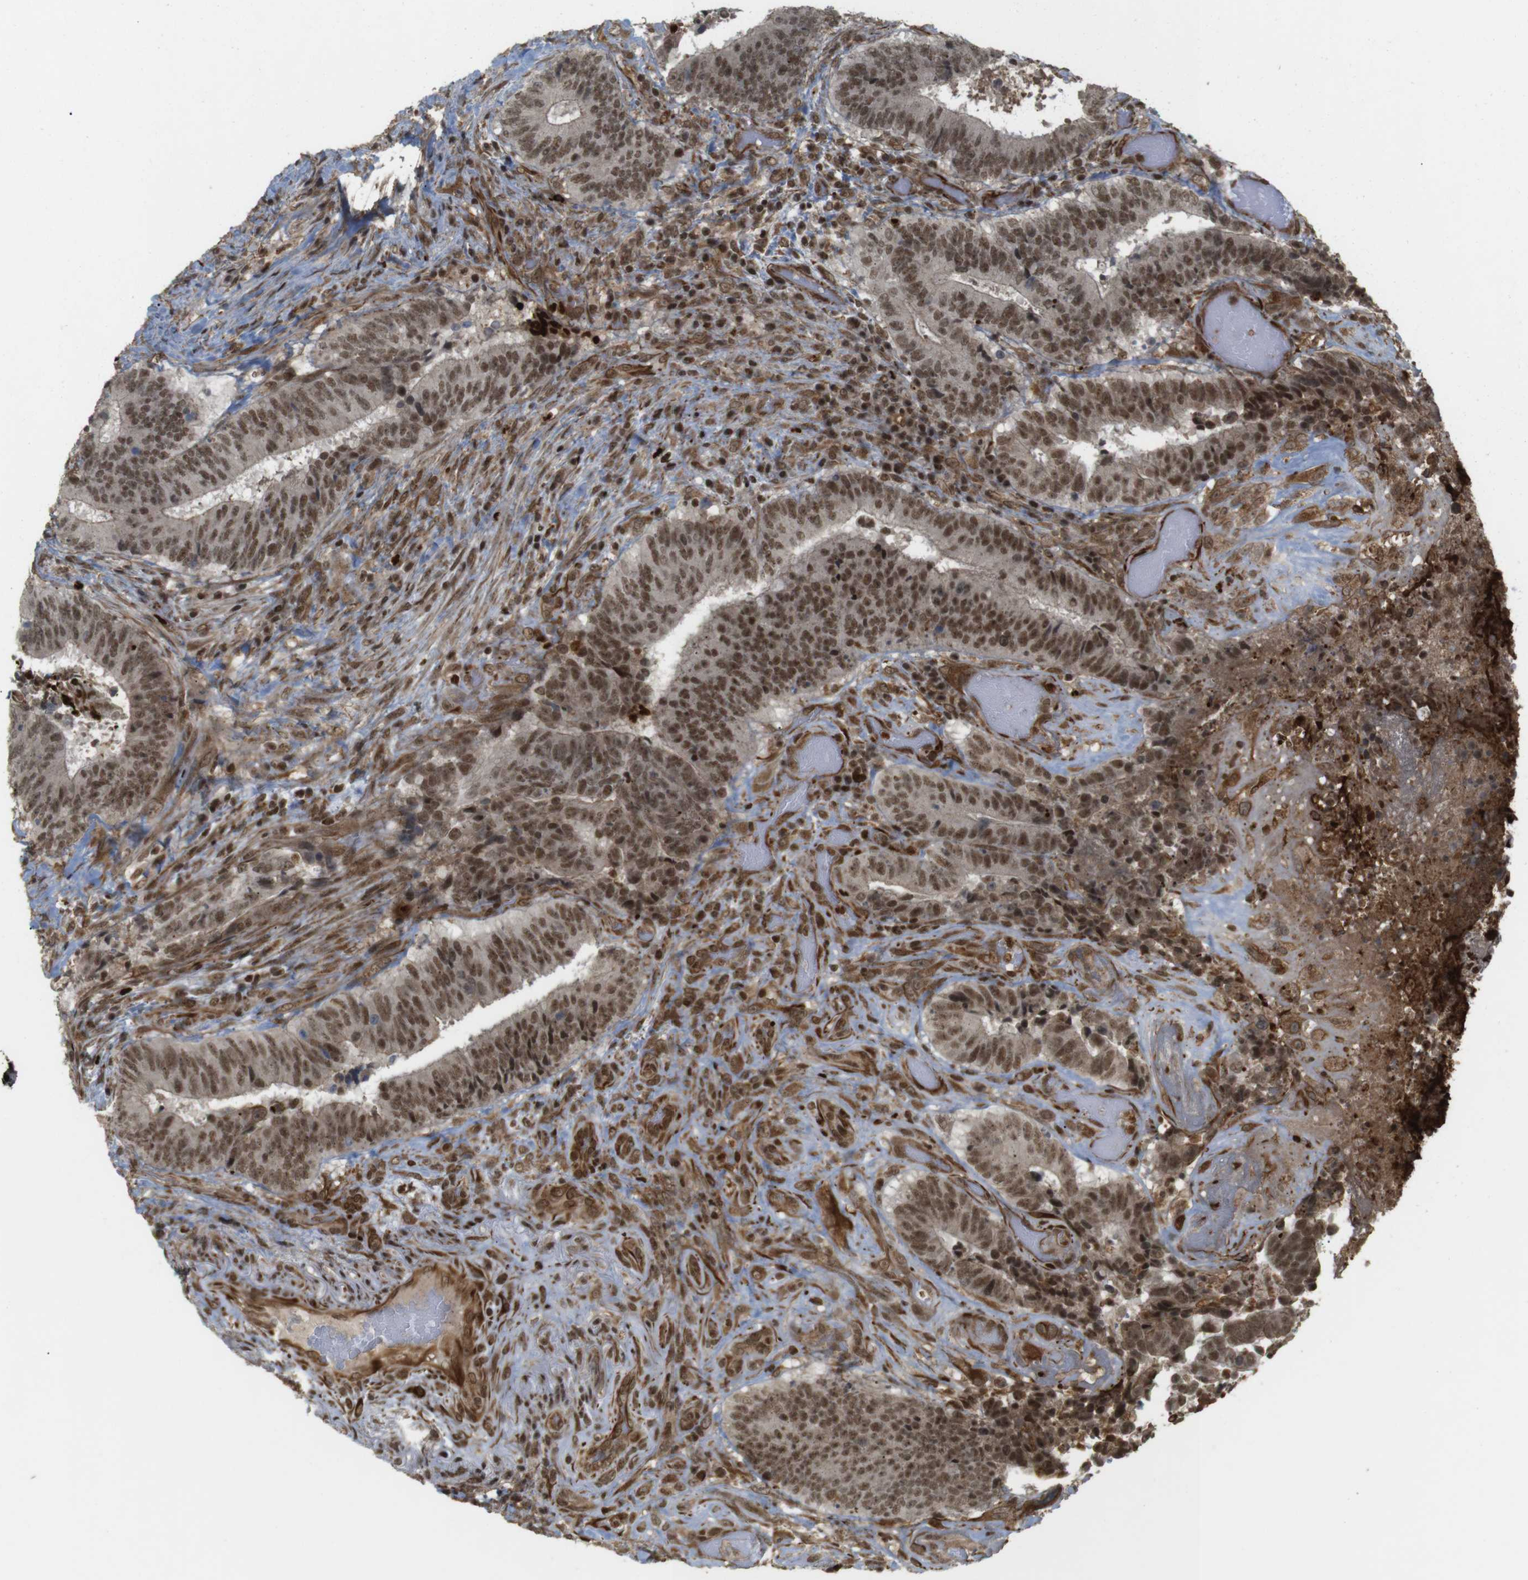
{"staining": {"intensity": "moderate", "quantity": ">75%", "location": "cytoplasmic/membranous,nuclear"}, "tissue": "colorectal cancer", "cell_type": "Tumor cells", "image_type": "cancer", "snomed": [{"axis": "morphology", "description": "Adenocarcinoma, NOS"}, {"axis": "topography", "description": "Rectum"}], "caption": "Human colorectal cancer (adenocarcinoma) stained with a protein marker displays moderate staining in tumor cells.", "gene": "SP2", "patient": {"sex": "male", "age": 72}}